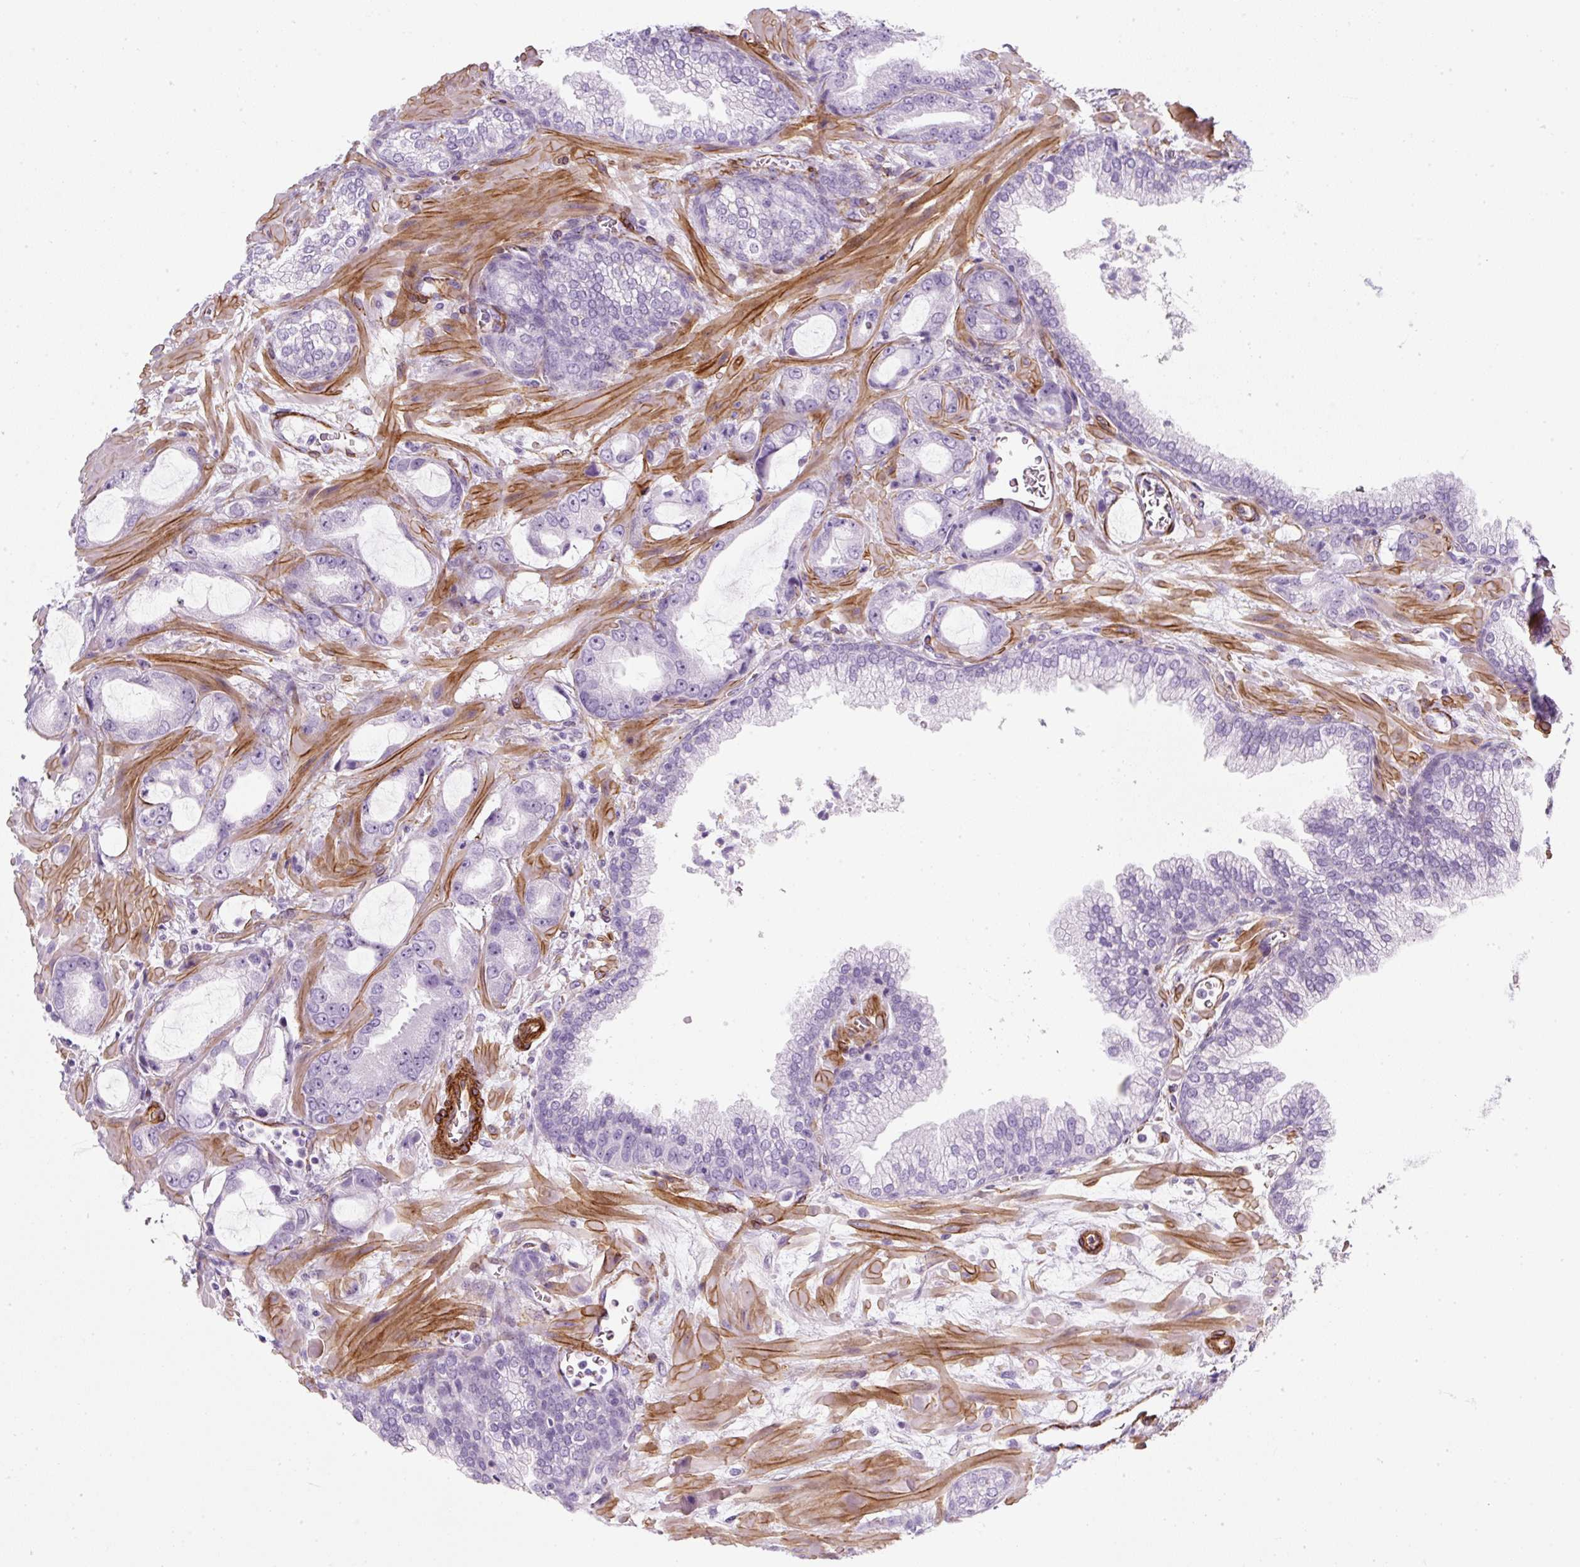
{"staining": {"intensity": "negative", "quantity": "none", "location": "none"}, "tissue": "prostate cancer", "cell_type": "Tumor cells", "image_type": "cancer", "snomed": [{"axis": "morphology", "description": "Adenocarcinoma, High grade"}, {"axis": "topography", "description": "Prostate"}], "caption": "DAB immunohistochemical staining of human high-grade adenocarcinoma (prostate) demonstrates no significant positivity in tumor cells.", "gene": "CAVIN3", "patient": {"sex": "male", "age": 68}}